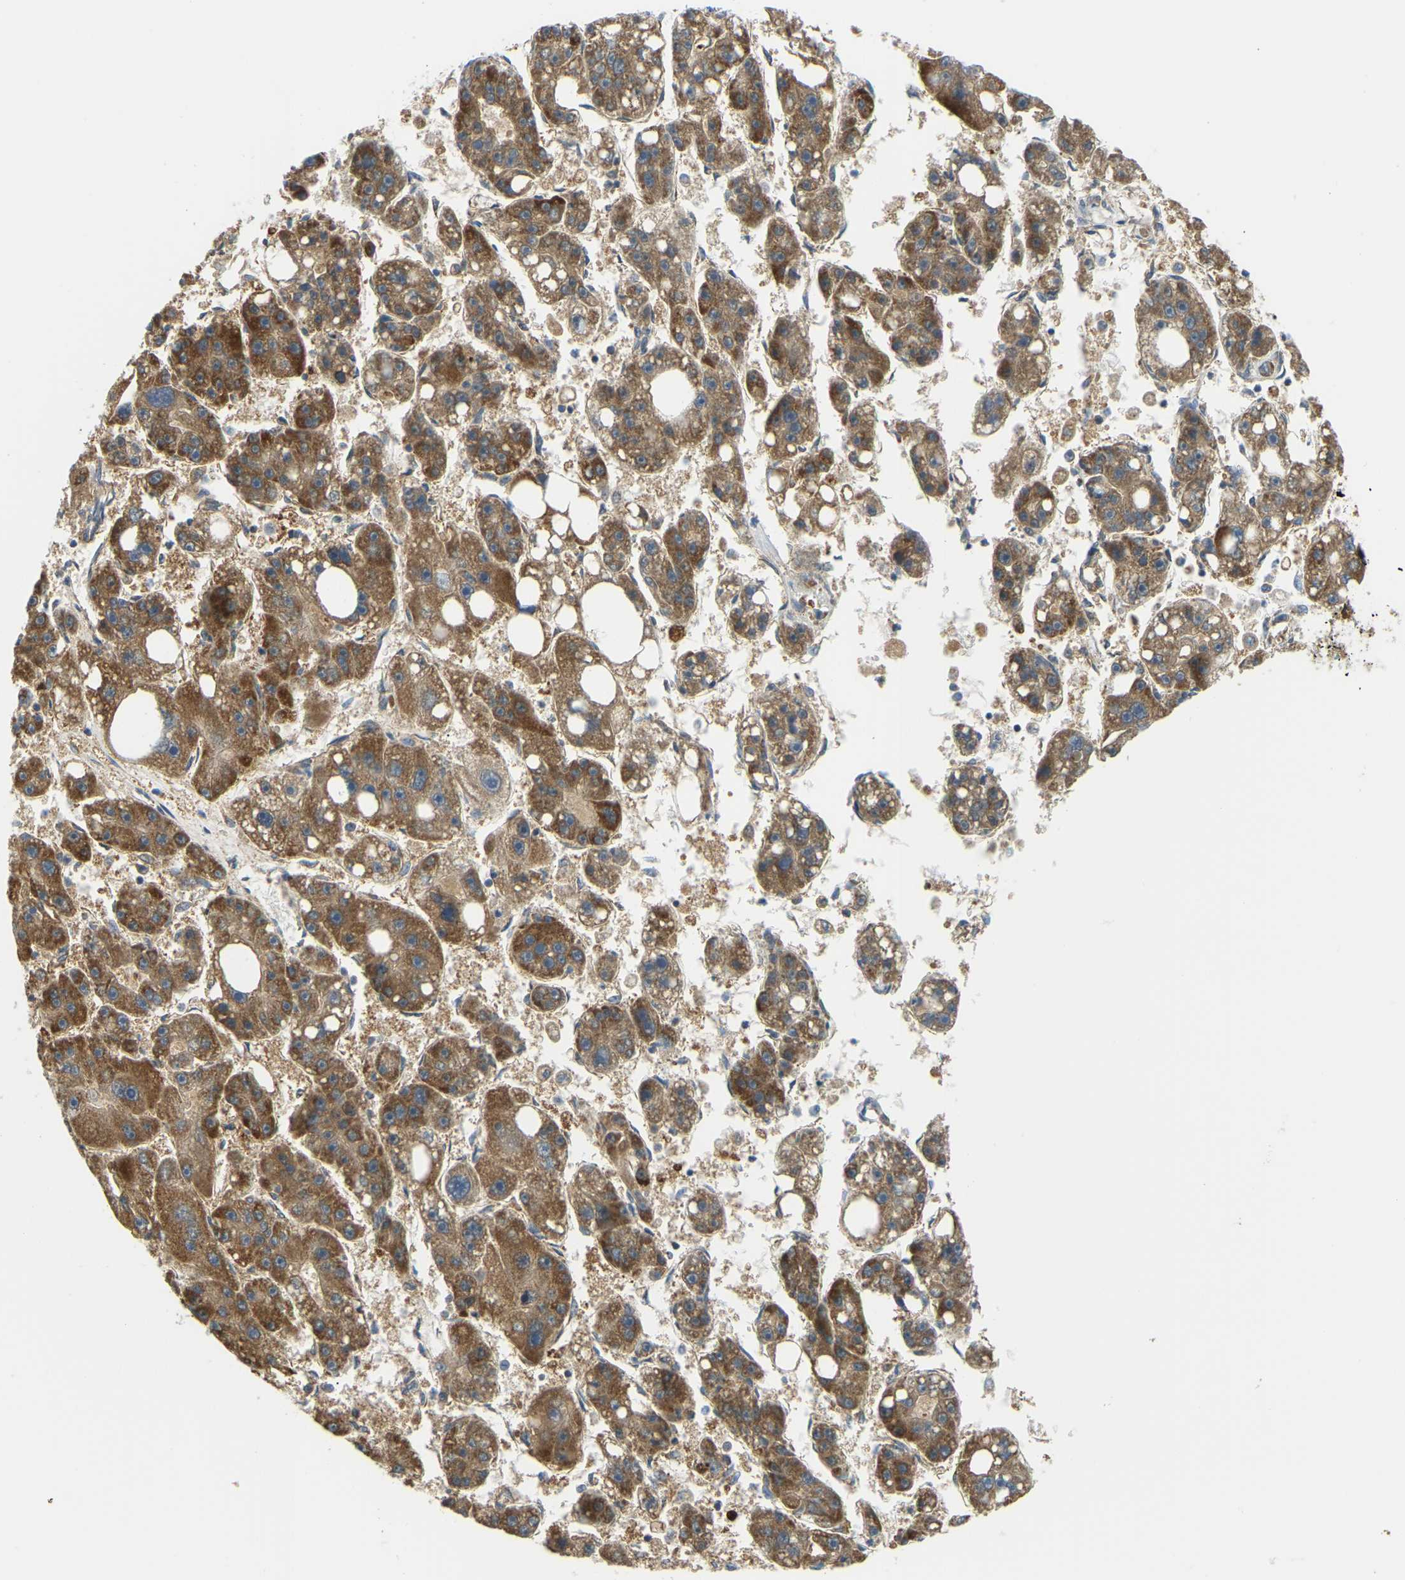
{"staining": {"intensity": "moderate", "quantity": ">75%", "location": "cytoplasmic/membranous"}, "tissue": "liver cancer", "cell_type": "Tumor cells", "image_type": "cancer", "snomed": [{"axis": "morphology", "description": "Carcinoma, Hepatocellular, NOS"}, {"axis": "topography", "description": "Liver"}], "caption": "Protein staining of liver hepatocellular carcinoma tissue demonstrates moderate cytoplasmic/membranous staining in approximately >75% of tumor cells. The protein is stained brown, and the nuclei are stained in blue (DAB (3,3'-diaminobenzidine) IHC with brightfield microscopy, high magnification).", "gene": "GDA", "patient": {"sex": "female", "age": 61}}